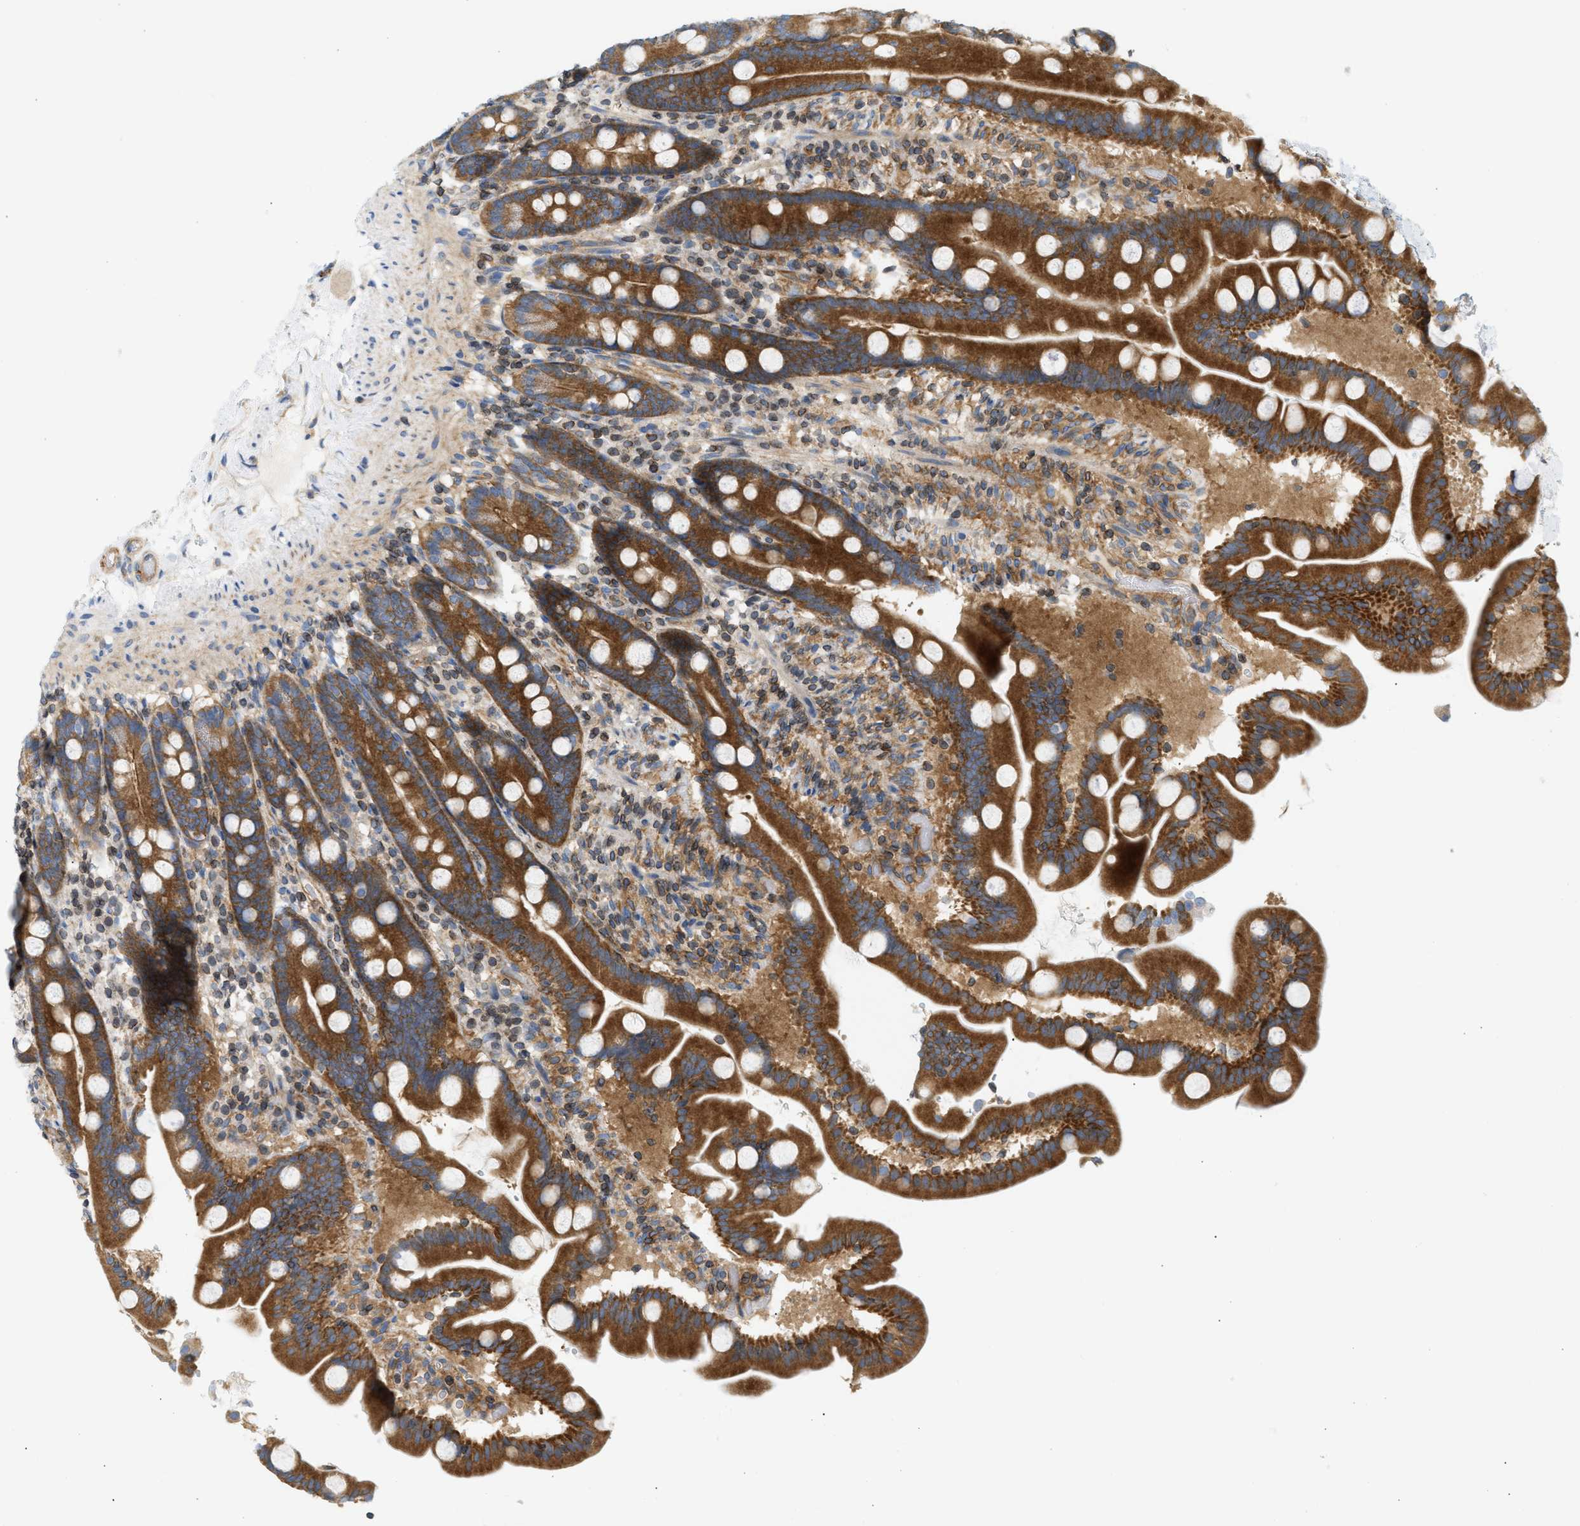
{"staining": {"intensity": "strong", "quantity": ">75%", "location": "cytoplasmic/membranous"}, "tissue": "duodenum", "cell_type": "Glandular cells", "image_type": "normal", "snomed": [{"axis": "morphology", "description": "Normal tissue, NOS"}, {"axis": "topography", "description": "Duodenum"}], "caption": "Immunohistochemistry (DAB) staining of unremarkable human duodenum shows strong cytoplasmic/membranous protein positivity in approximately >75% of glandular cells.", "gene": "STRN", "patient": {"sex": "male", "age": 54}}